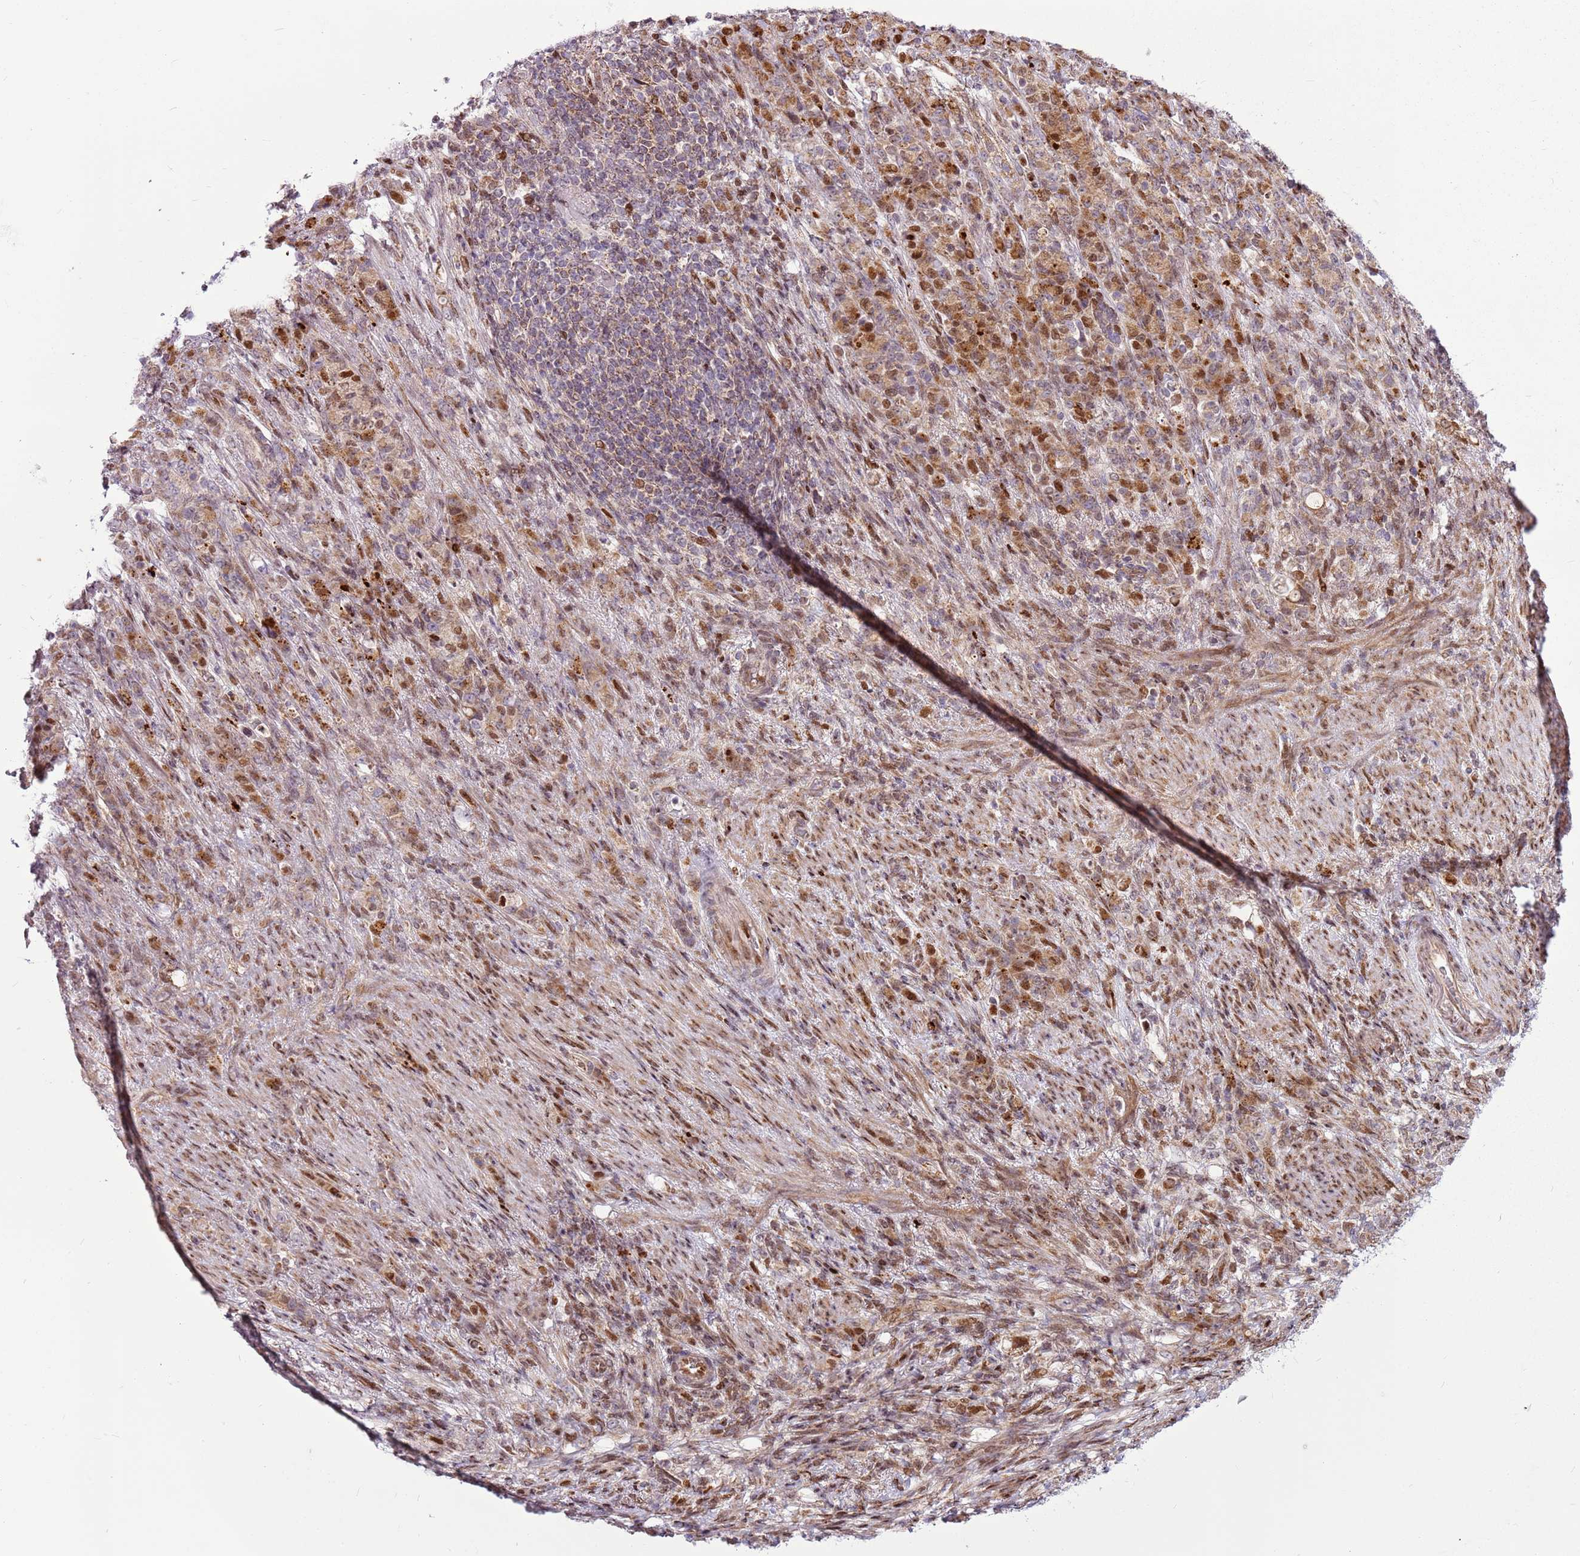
{"staining": {"intensity": "moderate", "quantity": ">75%", "location": "cytoplasmic/membranous,nuclear"}, "tissue": "stomach cancer", "cell_type": "Tumor cells", "image_type": "cancer", "snomed": [{"axis": "morphology", "description": "Adenocarcinoma, NOS"}, {"axis": "topography", "description": "Stomach"}], "caption": "Human adenocarcinoma (stomach) stained for a protein (brown) demonstrates moderate cytoplasmic/membranous and nuclear positive expression in about >75% of tumor cells.", "gene": "PCTP", "patient": {"sex": "female", "age": 79}}